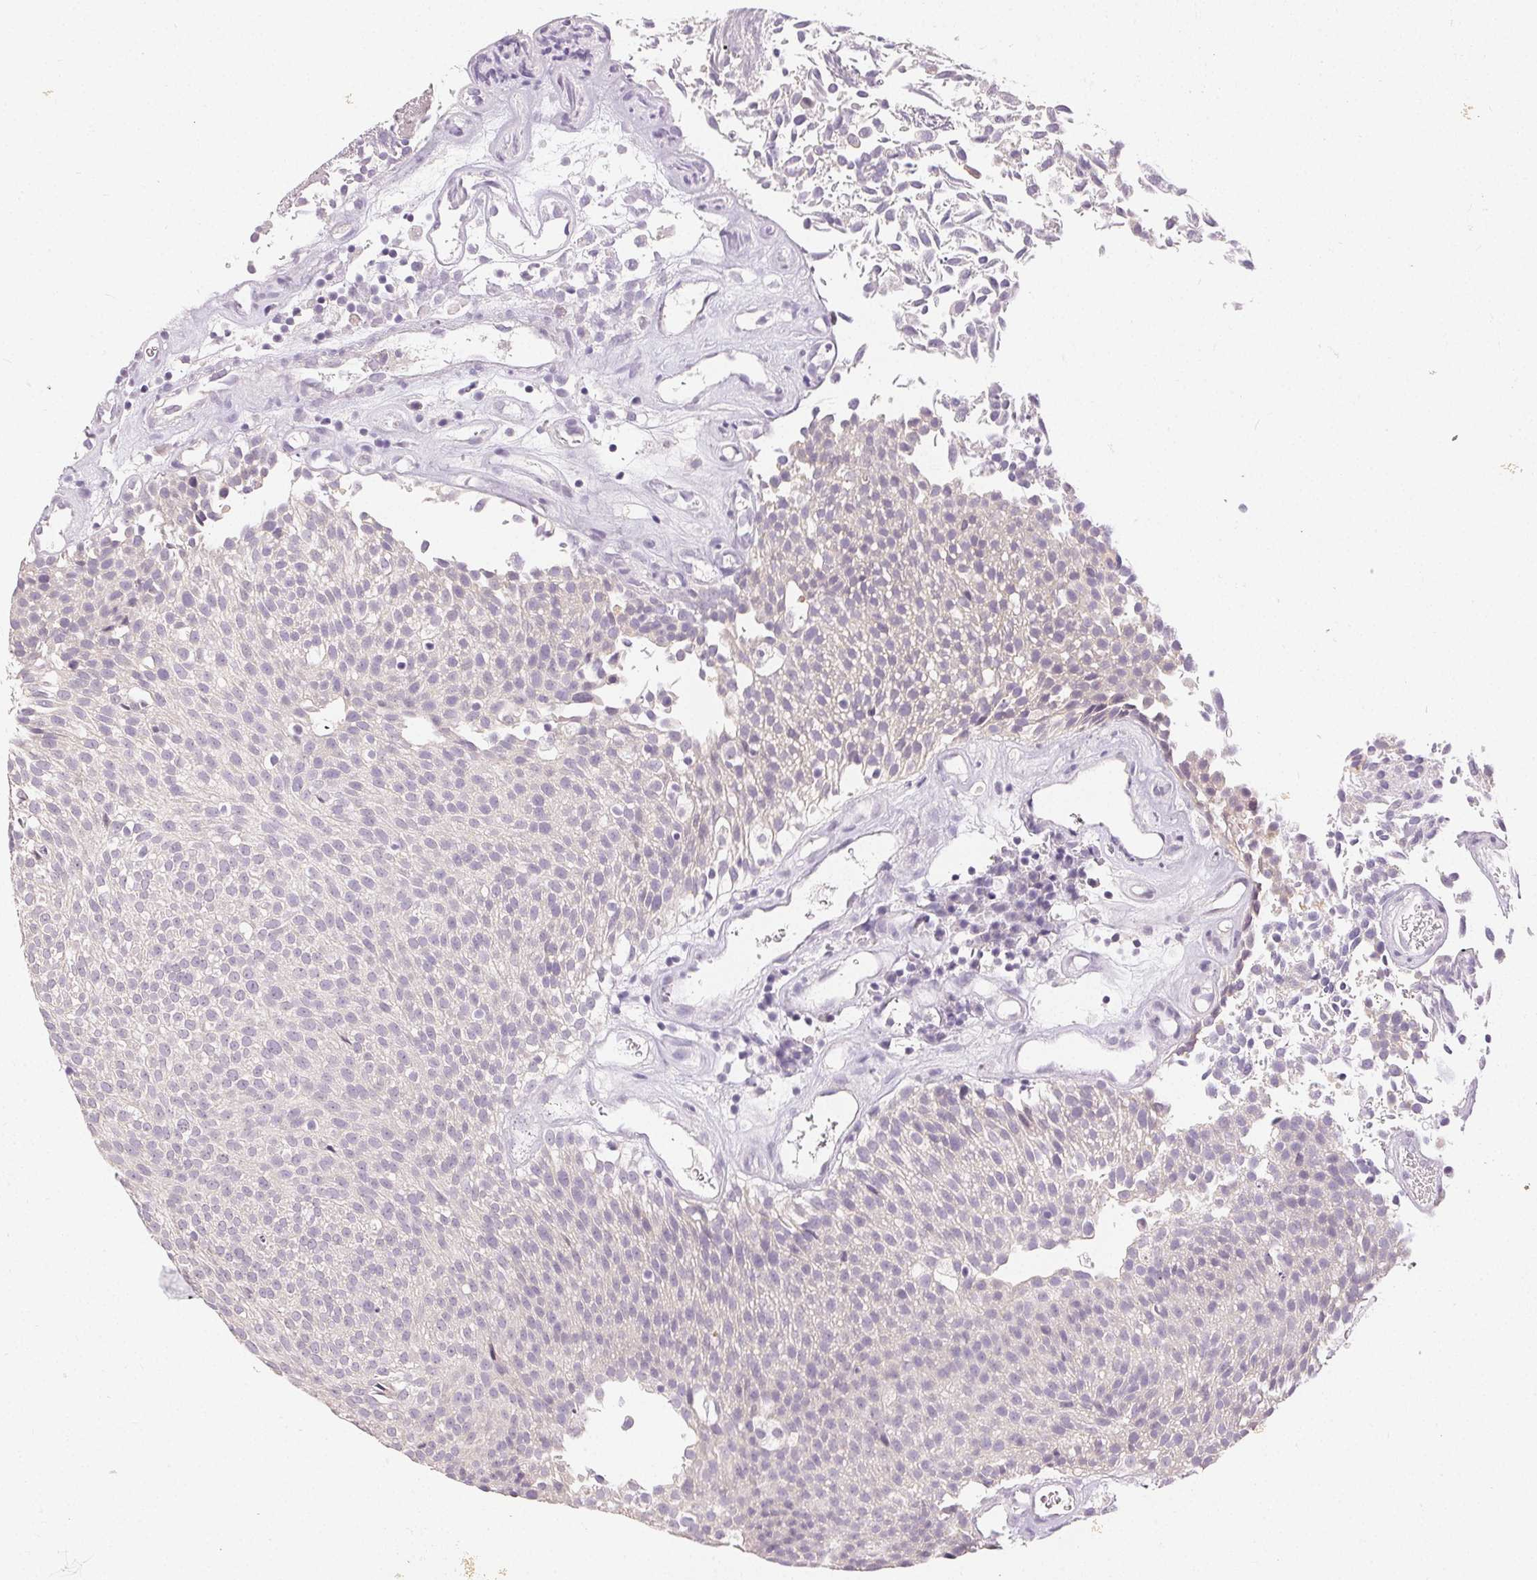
{"staining": {"intensity": "negative", "quantity": "none", "location": "none"}, "tissue": "urothelial cancer", "cell_type": "Tumor cells", "image_type": "cancer", "snomed": [{"axis": "morphology", "description": "Urothelial carcinoma, Low grade"}, {"axis": "topography", "description": "Urinary bladder"}], "caption": "Tumor cells are negative for brown protein staining in low-grade urothelial carcinoma. The staining was performed using DAB (3,3'-diaminobenzidine) to visualize the protein expression in brown, while the nuclei were stained in blue with hematoxylin (Magnification: 20x).", "gene": "SFTPD", "patient": {"sex": "female", "age": 79}}